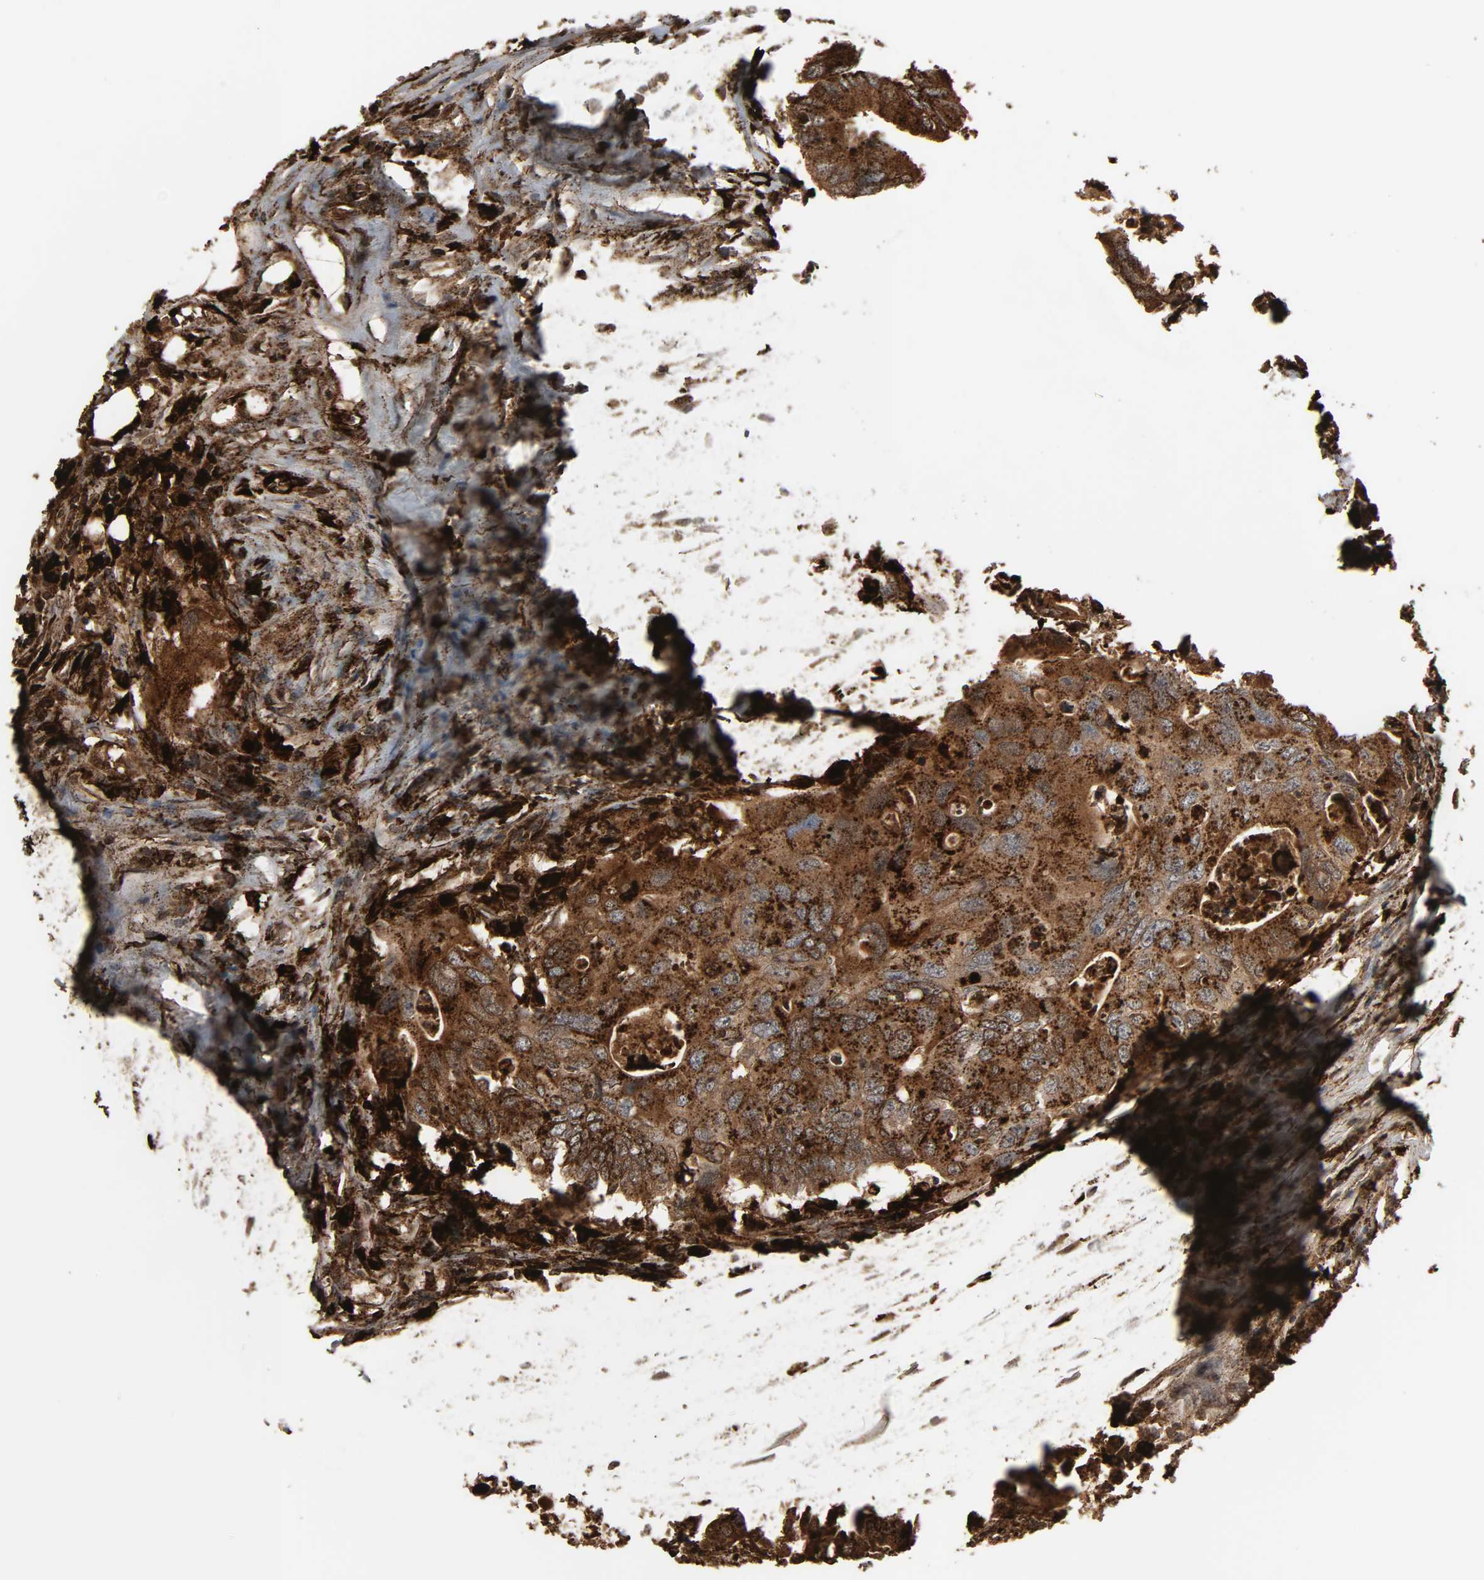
{"staining": {"intensity": "strong", "quantity": ">75%", "location": "cytoplasmic/membranous"}, "tissue": "colorectal cancer", "cell_type": "Tumor cells", "image_type": "cancer", "snomed": [{"axis": "morphology", "description": "Adenocarcinoma, NOS"}, {"axis": "topography", "description": "Colon"}], "caption": "Immunohistochemical staining of colorectal adenocarcinoma demonstrates strong cytoplasmic/membranous protein expression in approximately >75% of tumor cells.", "gene": "PSAP", "patient": {"sex": "male", "age": 71}}